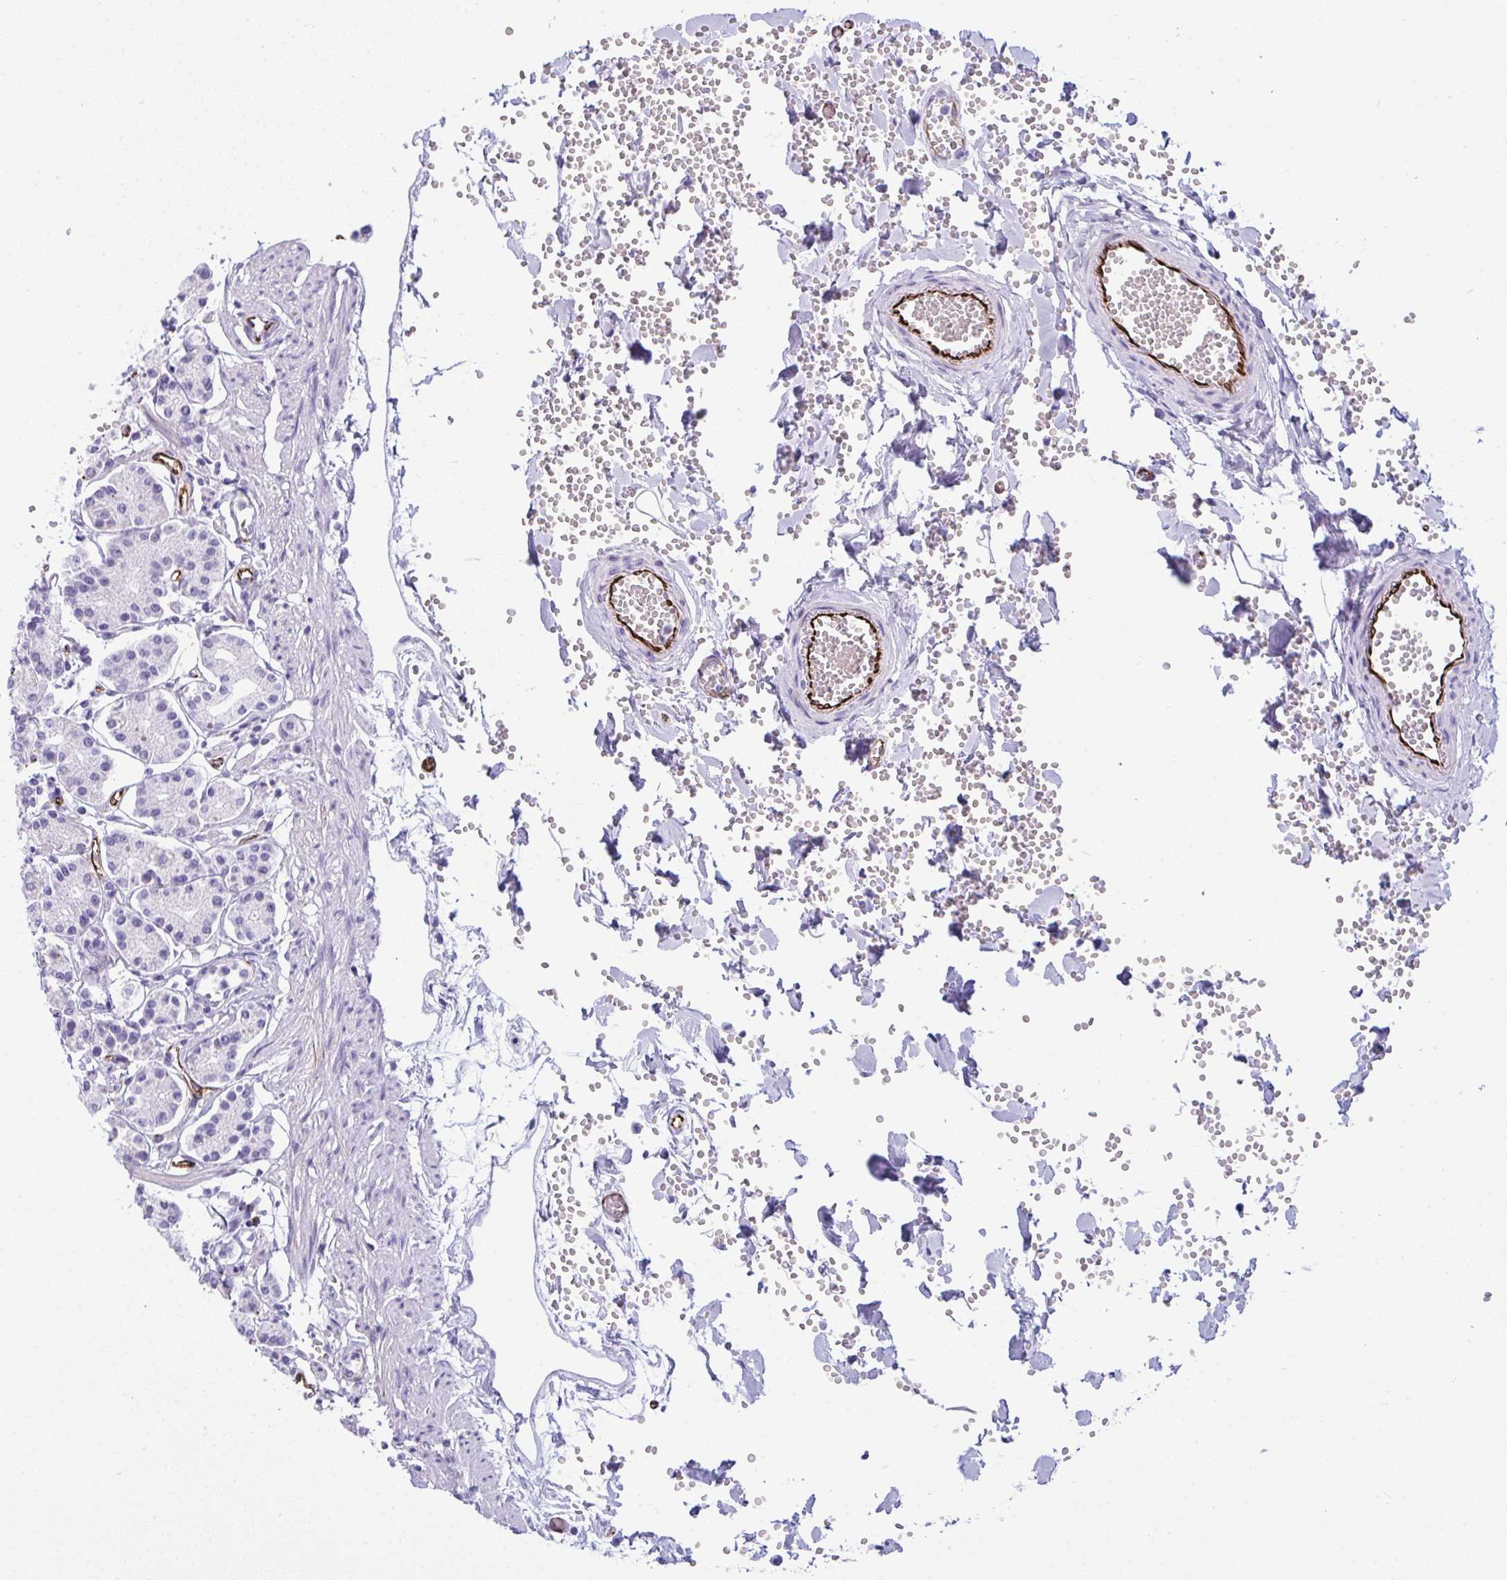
{"staining": {"intensity": "negative", "quantity": "none", "location": "none"}, "tissue": "stomach", "cell_type": "Glandular cells", "image_type": "normal", "snomed": [{"axis": "morphology", "description": "Normal tissue, NOS"}, {"axis": "topography", "description": "Stomach"}], "caption": "Immunohistochemical staining of benign stomach displays no significant positivity in glandular cells.", "gene": "SLC35B1", "patient": {"sex": "female", "age": 62}}